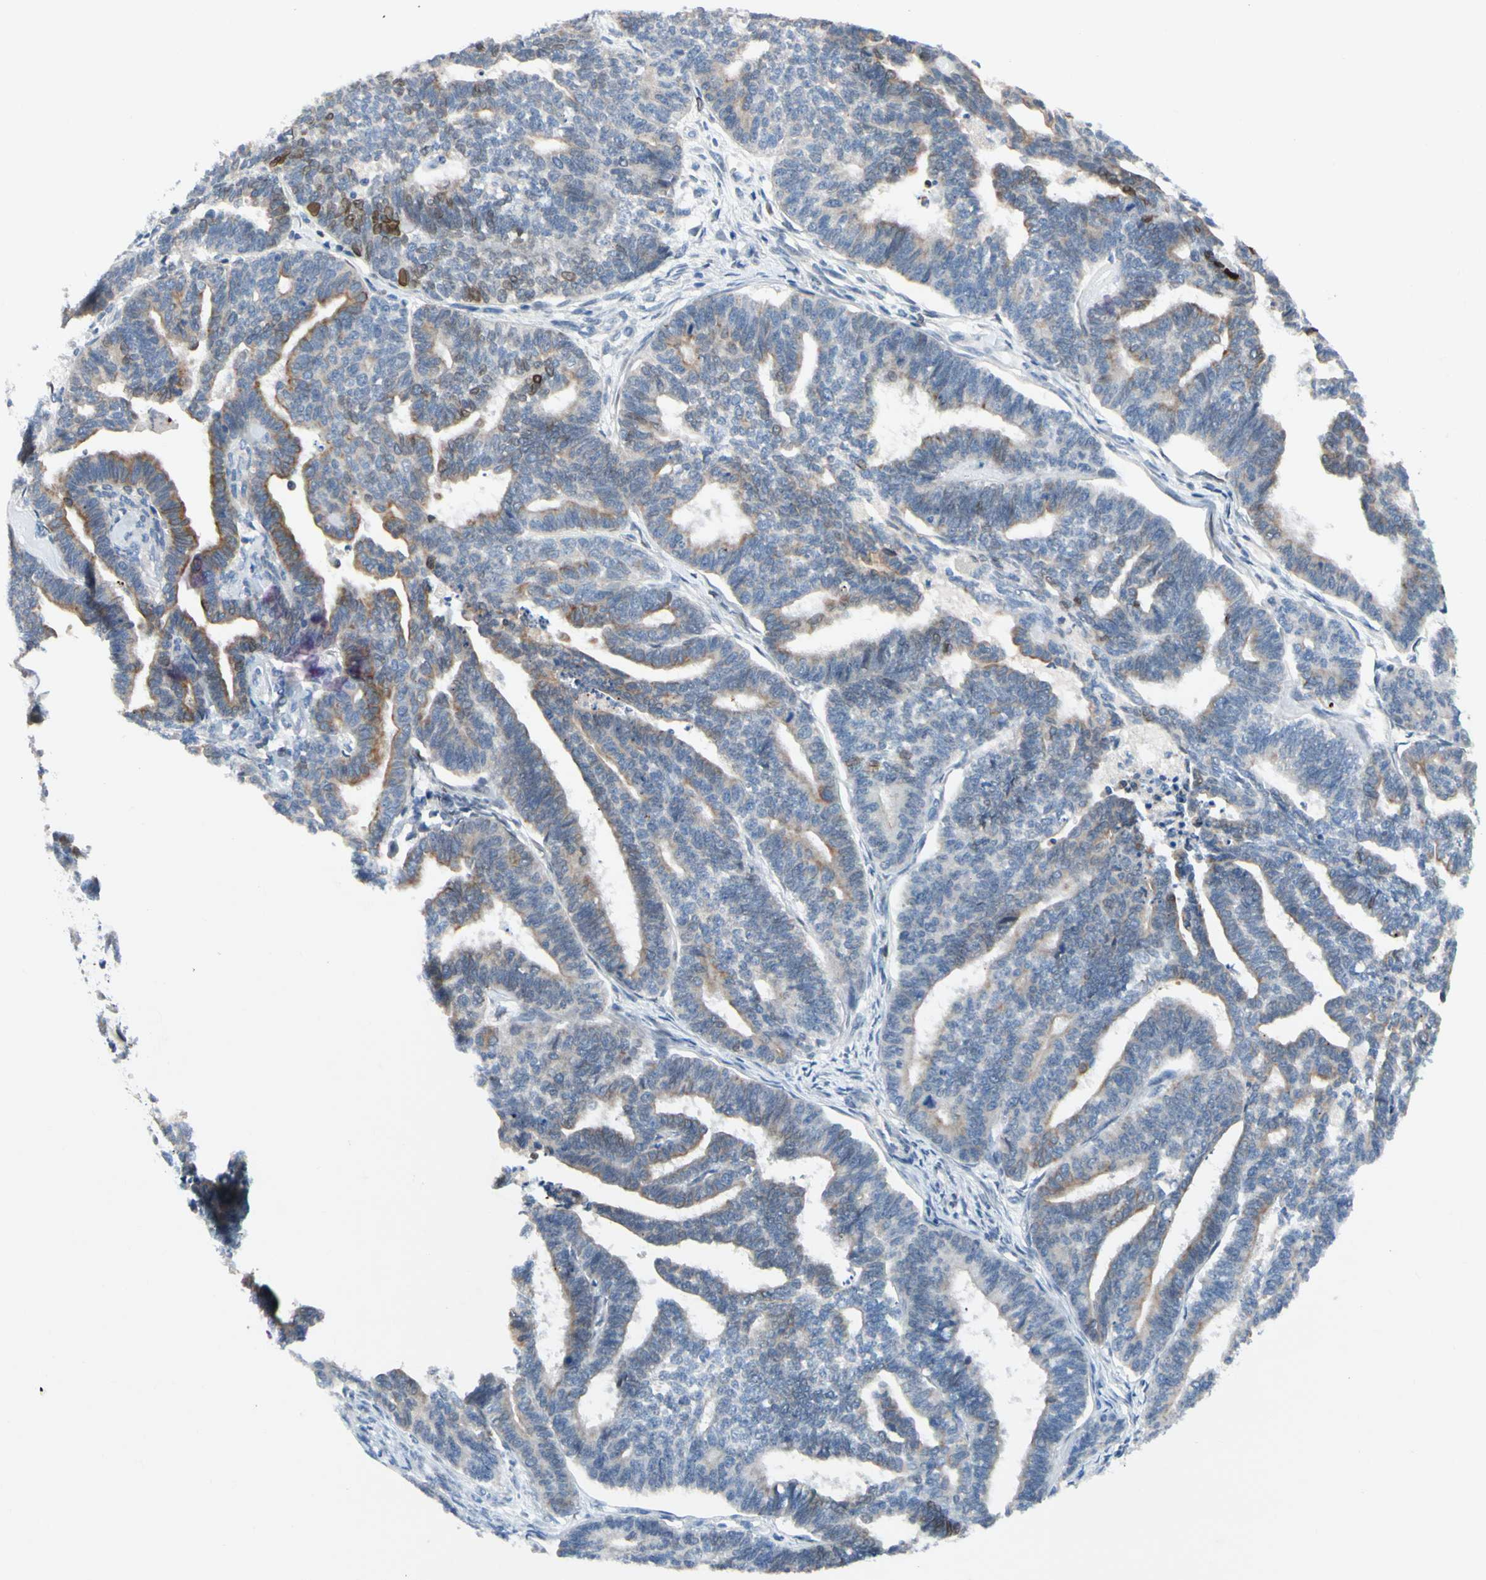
{"staining": {"intensity": "moderate", "quantity": "<25%", "location": "cytoplasmic/membranous,nuclear"}, "tissue": "endometrial cancer", "cell_type": "Tumor cells", "image_type": "cancer", "snomed": [{"axis": "morphology", "description": "Adenocarcinoma, NOS"}, {"axis": "topography", "description": "Endometrium"}], "caption": "Endometrial adenocarcinoma stained for a protein exhibits moderate cytoplasmic/membranous and nuclear positivity in tumor cells.", "gene": "ZNF132", "patient": {"sex": "female", "age": 70}}